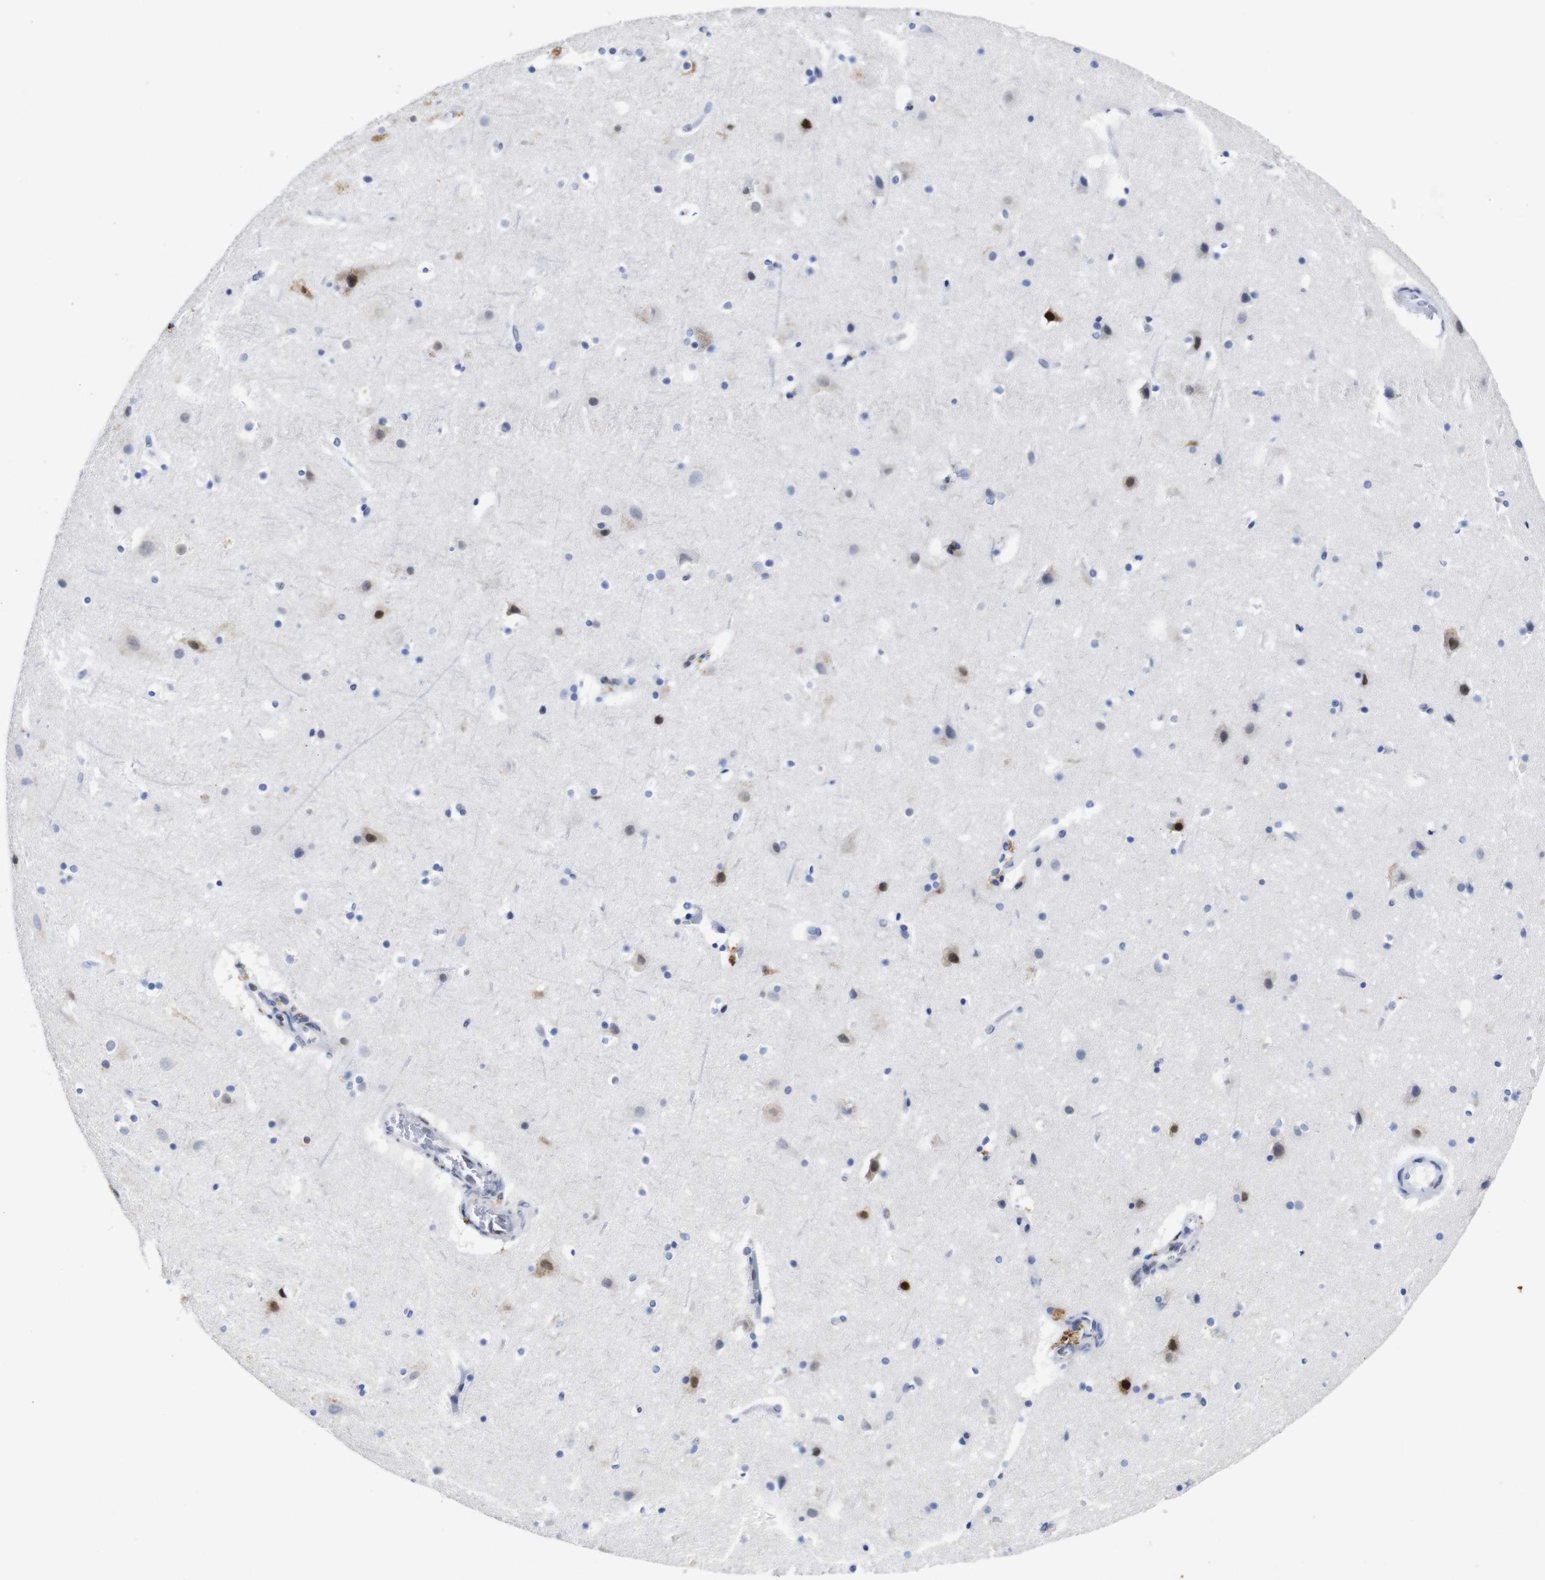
{"staining": {"intensity": "negative", "quantity": "none", "location": "none"}, "tissue": "cerebral cortex", "cell_type": "Endothelial cells", "image_type": "normal", "snomed": [{"axis": "morphology", "description": "Normal tissue, NOS"}, {"axis": "topography", "description": "Cerebral cortex"}], "caption": "Cerebral cortex was stained to show a protein in brown. There is no significant expression in endothelial cells. (DAB immunohistochemistry, high magnification).", "gene": "FOSL2", "patient": {"sex": "male", "age": 45}}